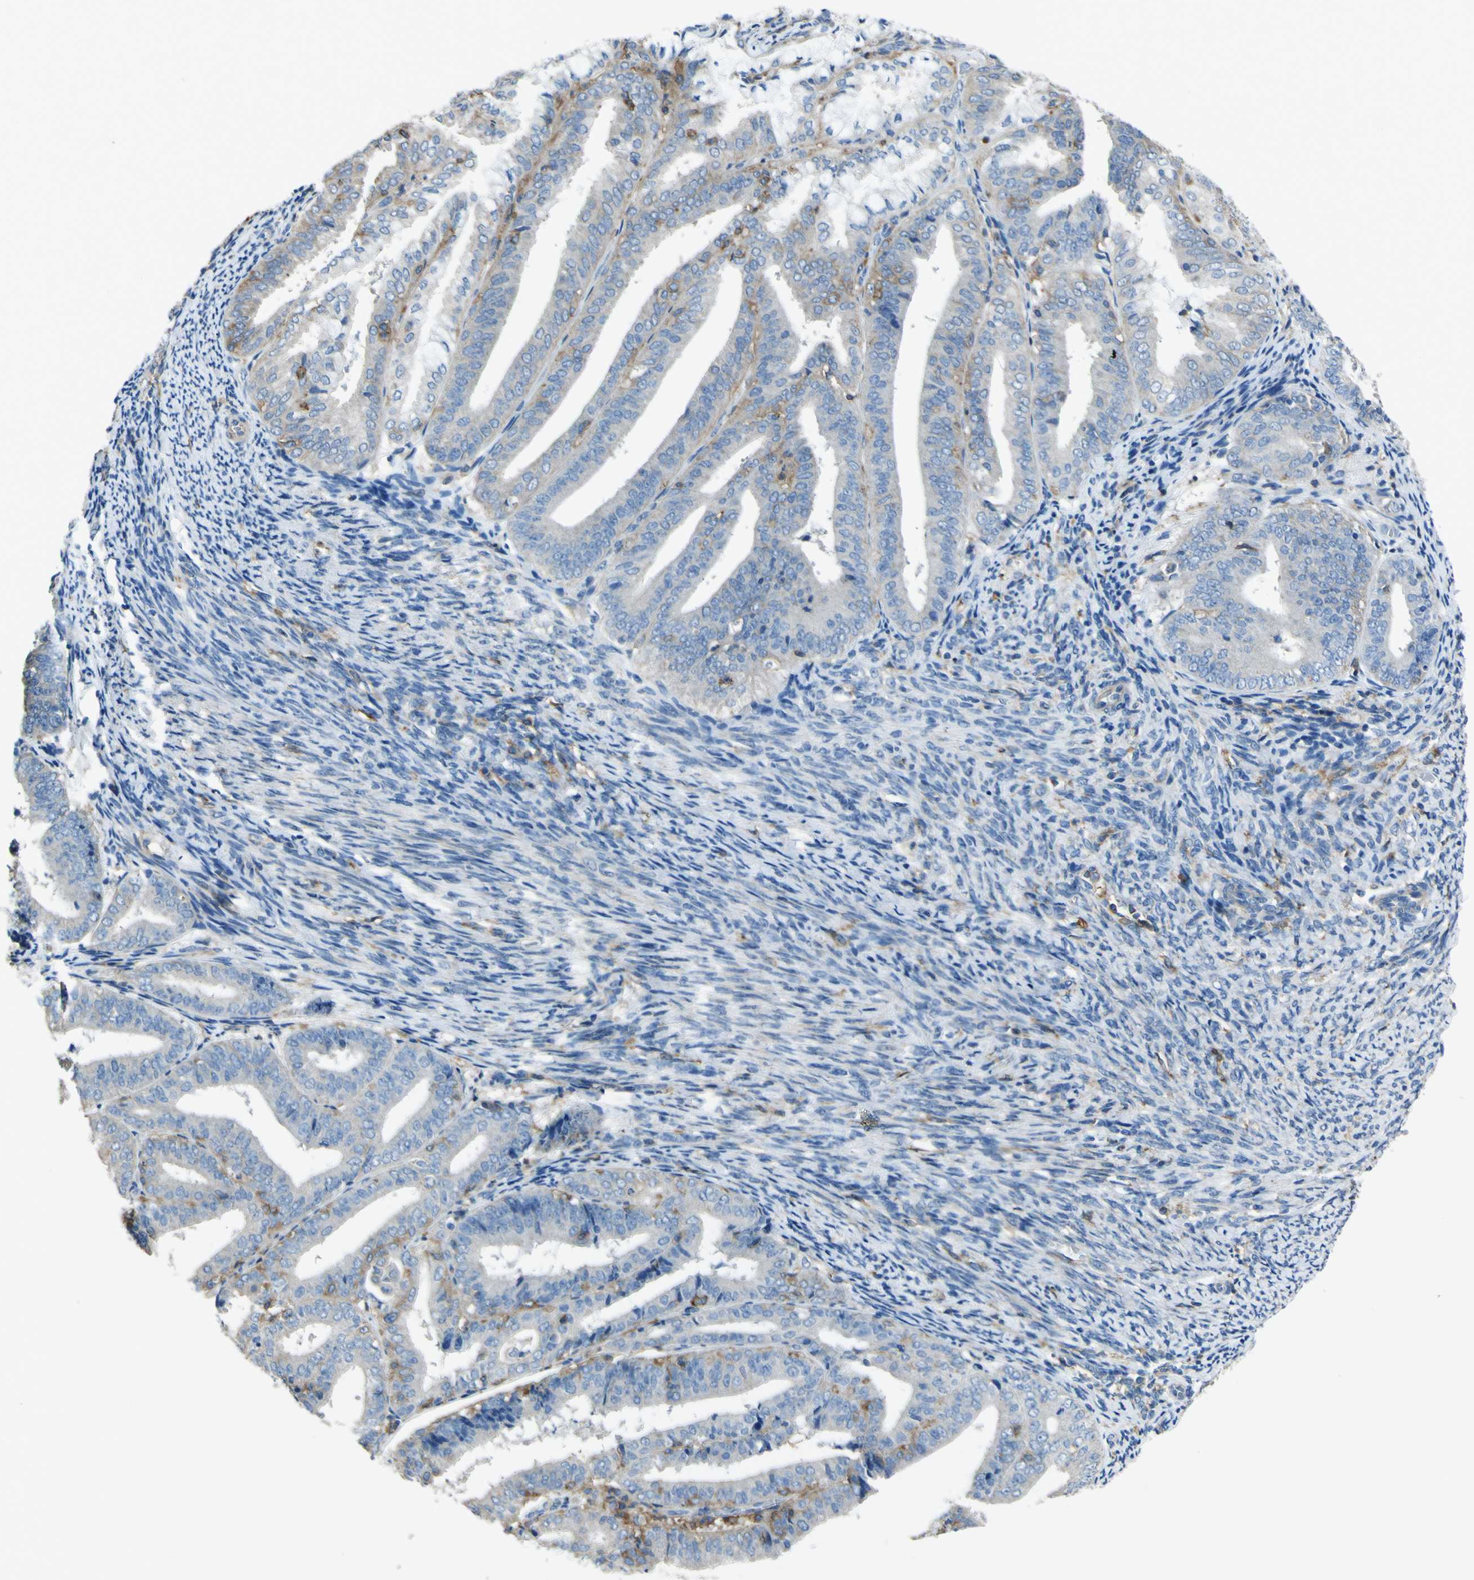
{"staining": {"intensity": "negative", "quantity": "none", "location": "none"}, "tissue": "endometrial cancer", "cell_type": "Tumor cells", "image_type": "cancer", "snomed": [{"axis": "morphology", "description": "Adenocarcinoma, NOS"}, {"axis": "topography", "description": "Endometrium"}], "caption": "This is a photomicrograph of immunohistochemistry staining of endometrial cancer, which shows no positivity in tumor cells.", "gene": "LAIR1", "patient": {"sex": "female", "age": 63}}